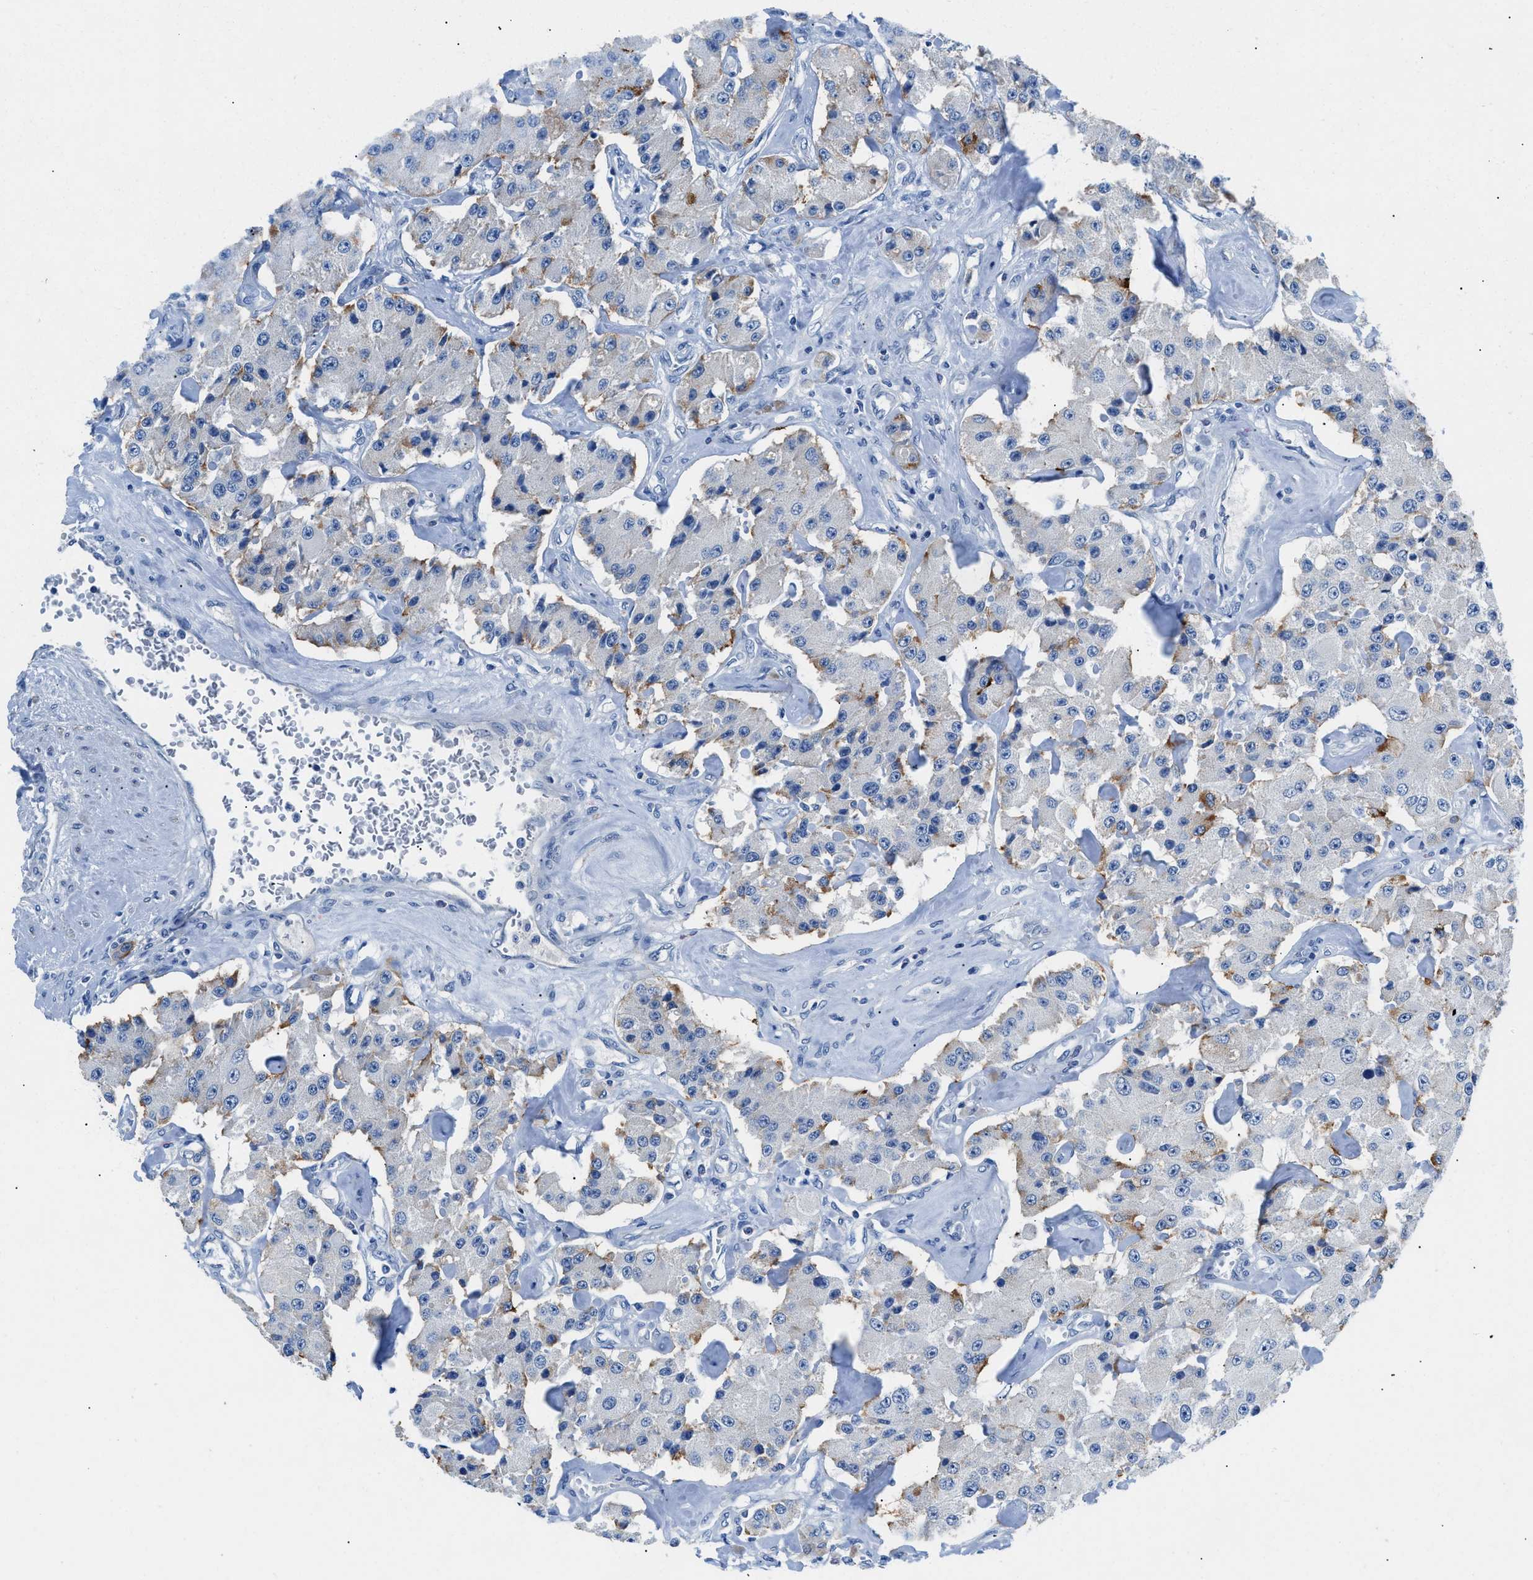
{"staining": {"intensity": "strong", "quantity": "25%-75%", "location": "cytoplasmic/membranous"}, "tissue": "carcinoid", "cell_type": "Tumor cells", "image_type": "cancer", "snomed": [{"axis": "morphology", "description": "Carcinoid, malignant, NOS"}, {"axis": "topography", "description": "Pancreas"}], "caption": "Protein staining by immunohistochemistry (IHC) exhibits strong cytoplasmic/membranous positivity in about 25%-75% of tumor cells in carcinoid.", "gene": "SLC10A6", "patient": {"sex": "male", "age": 41}}